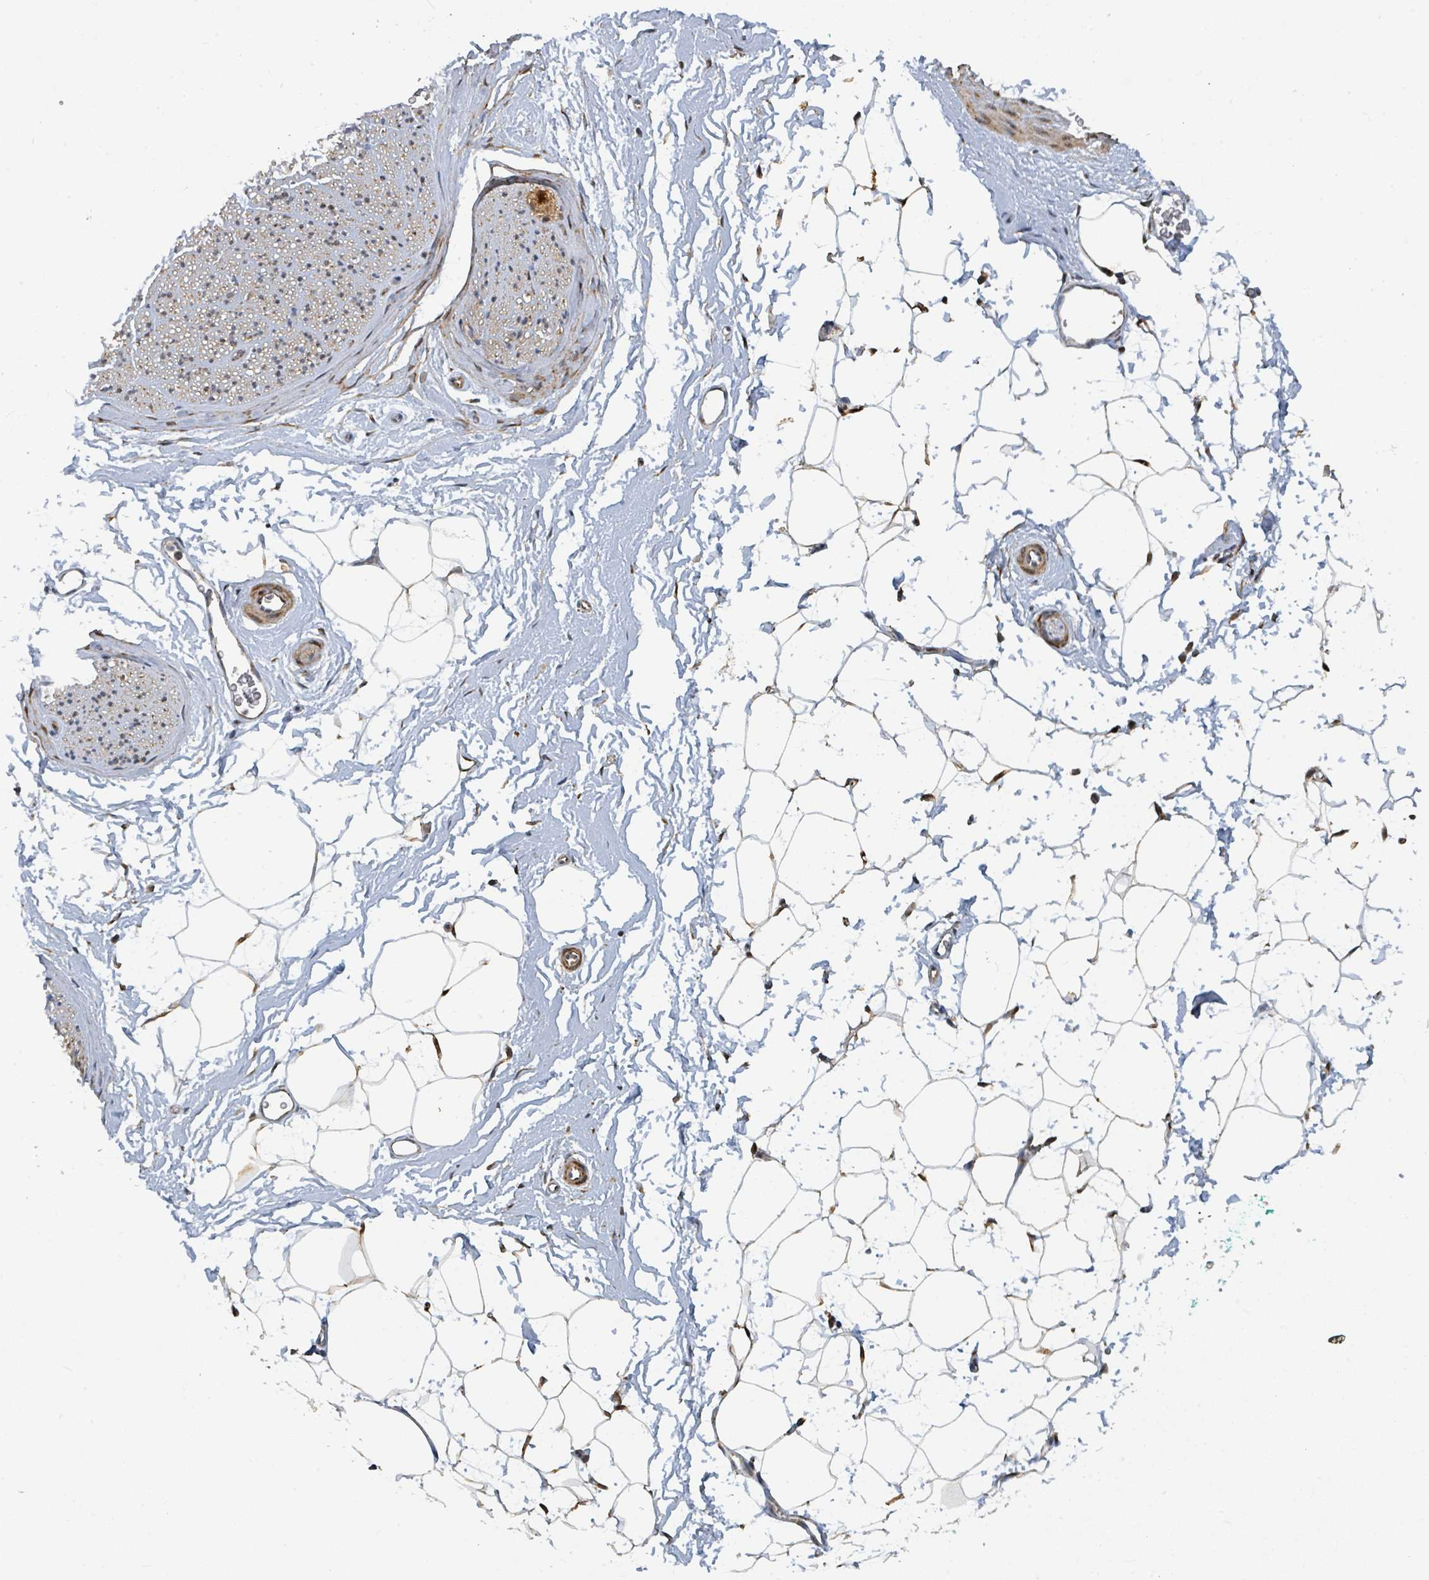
{"staining": {"intensity": "moderate", "quantity": "25%-75%", "location": "cytoplasmic/membranous,nuclear"}, "tissue": "adipose tissue", "cell_type": "Adipocytes", "image_type": "normal", "snomed": [{"axis": "morphology", "description": "Normal tissue, NOS"}, {"axis": "morphology", "description": "Adenocarcinoma, High grade"}, {"axis": "topography", "description": "Prostate"}, {"axis": "topography", "description": "Peripheral nerve tissue"}], "caption": "Adipocytes display moderate cytoplasmic/membranous,nuclear expression in approximately 25%-75% of cells in benign adipose tissue. Using DAB (brown) and hematoxylin (blue) stains, captured at high magnification using brightfield microscopy.", "gene": "PSMB7", "patient": {"sex": "male", "age": 68}}